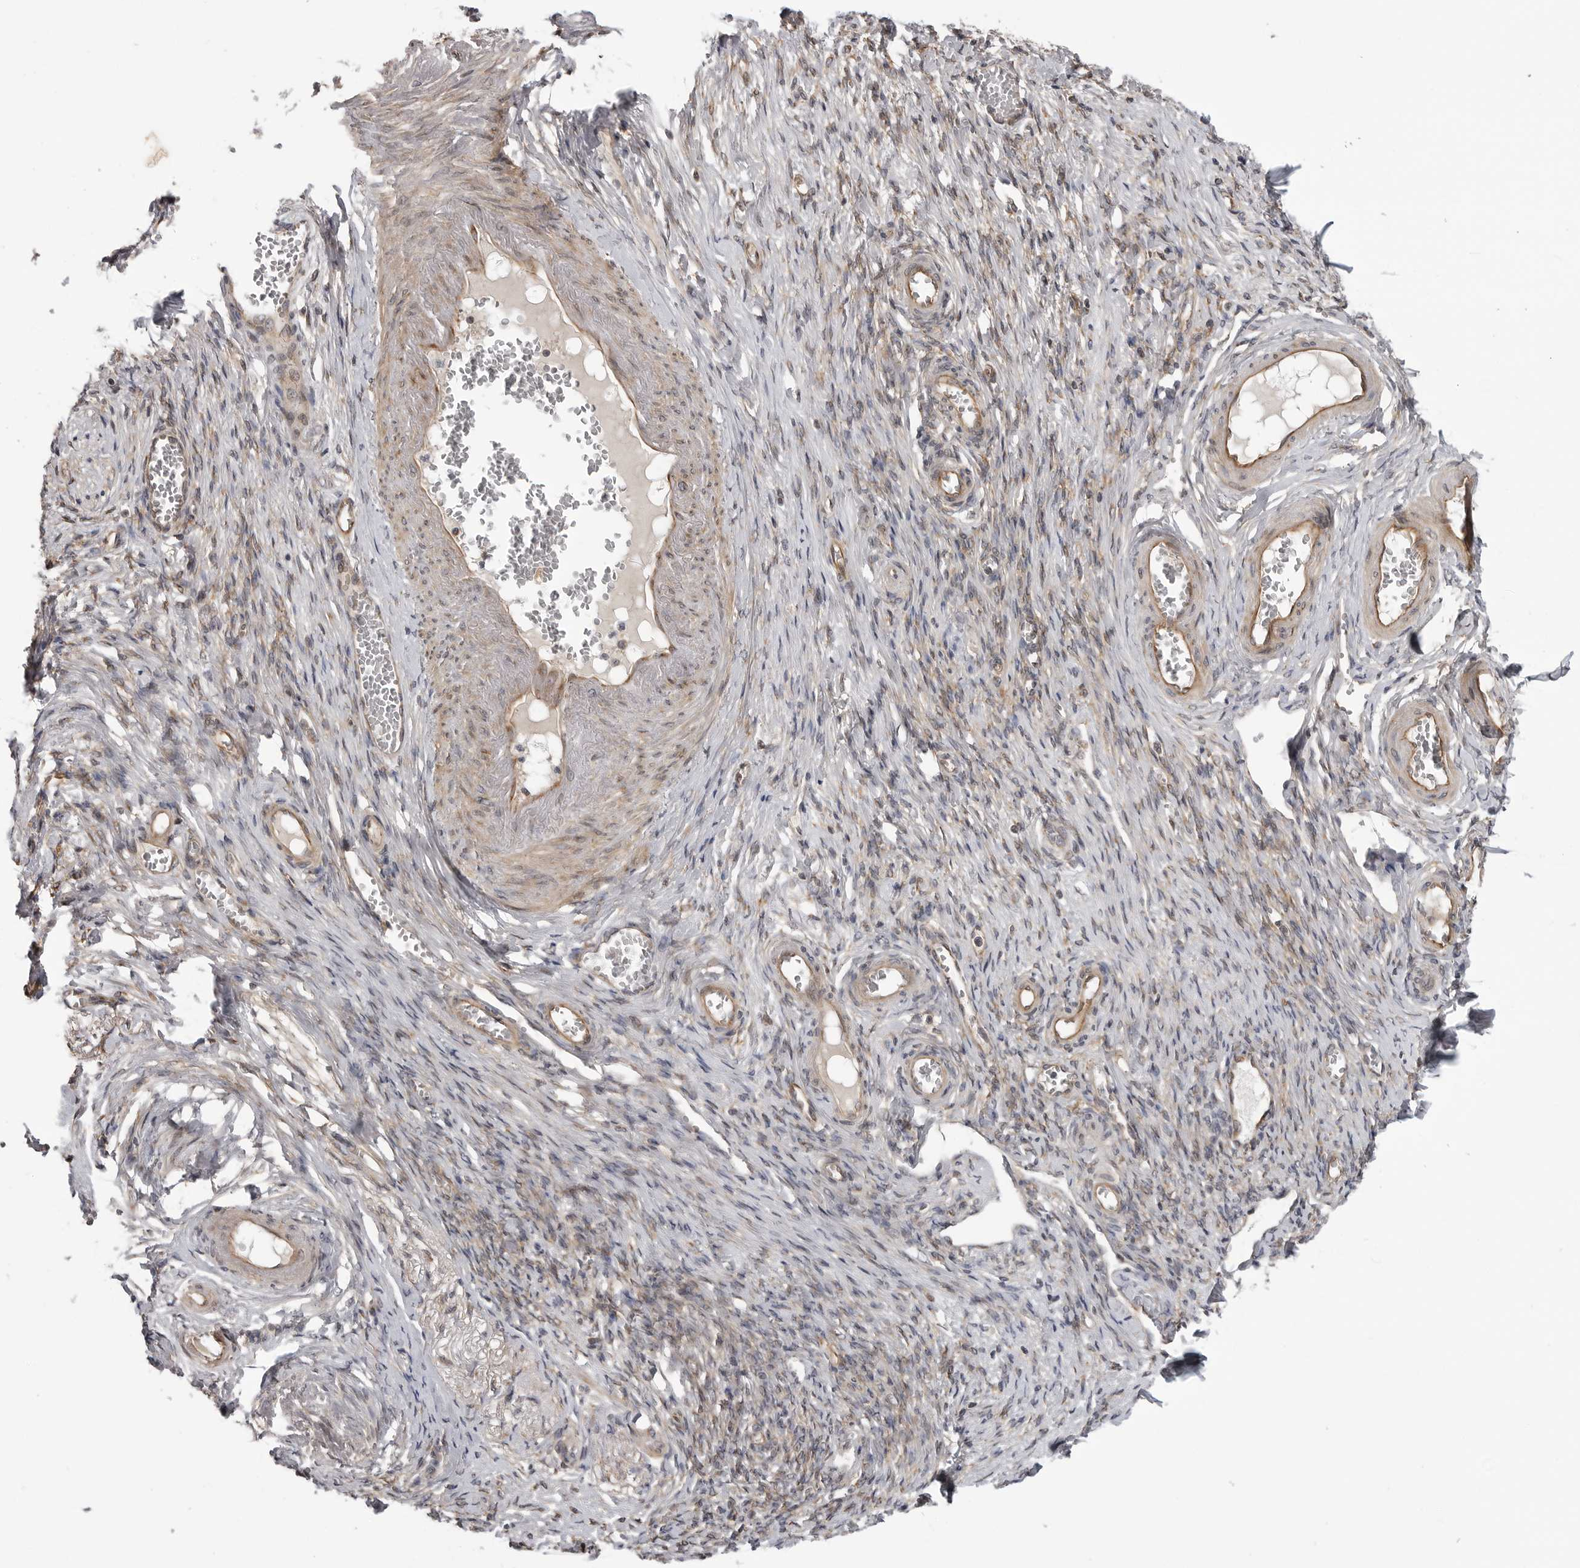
{"staining": {"intensity": "negative", "quantity": "none", "location": "none"}, "tissue": "adipose tissue", "cell_type": "Adipocytes", "image_type": "normal", "snomed": [{"axis": "morphology", "description": "Normal tissue, NOS"}, {"axis": "topography", "description": "Vascular tissue"}, {"axis": "topography", "description": "Fallopian tube"}, {"axis": "topography", "description": "Ovary"}], "caption": "An immunohistochemistry image of benign adipose tissue is shown. There is no staining in adipocytes of adipose tissue. (Stains: DAB (3,3'-diaminobenzidine) immunohistochemistry (IHC) with hematoxylin counter stain, Microscopy: brightfield microscopy at high magnification).", "gene": "LRRC45", "patient": {"sex": "female", "age": 67}}